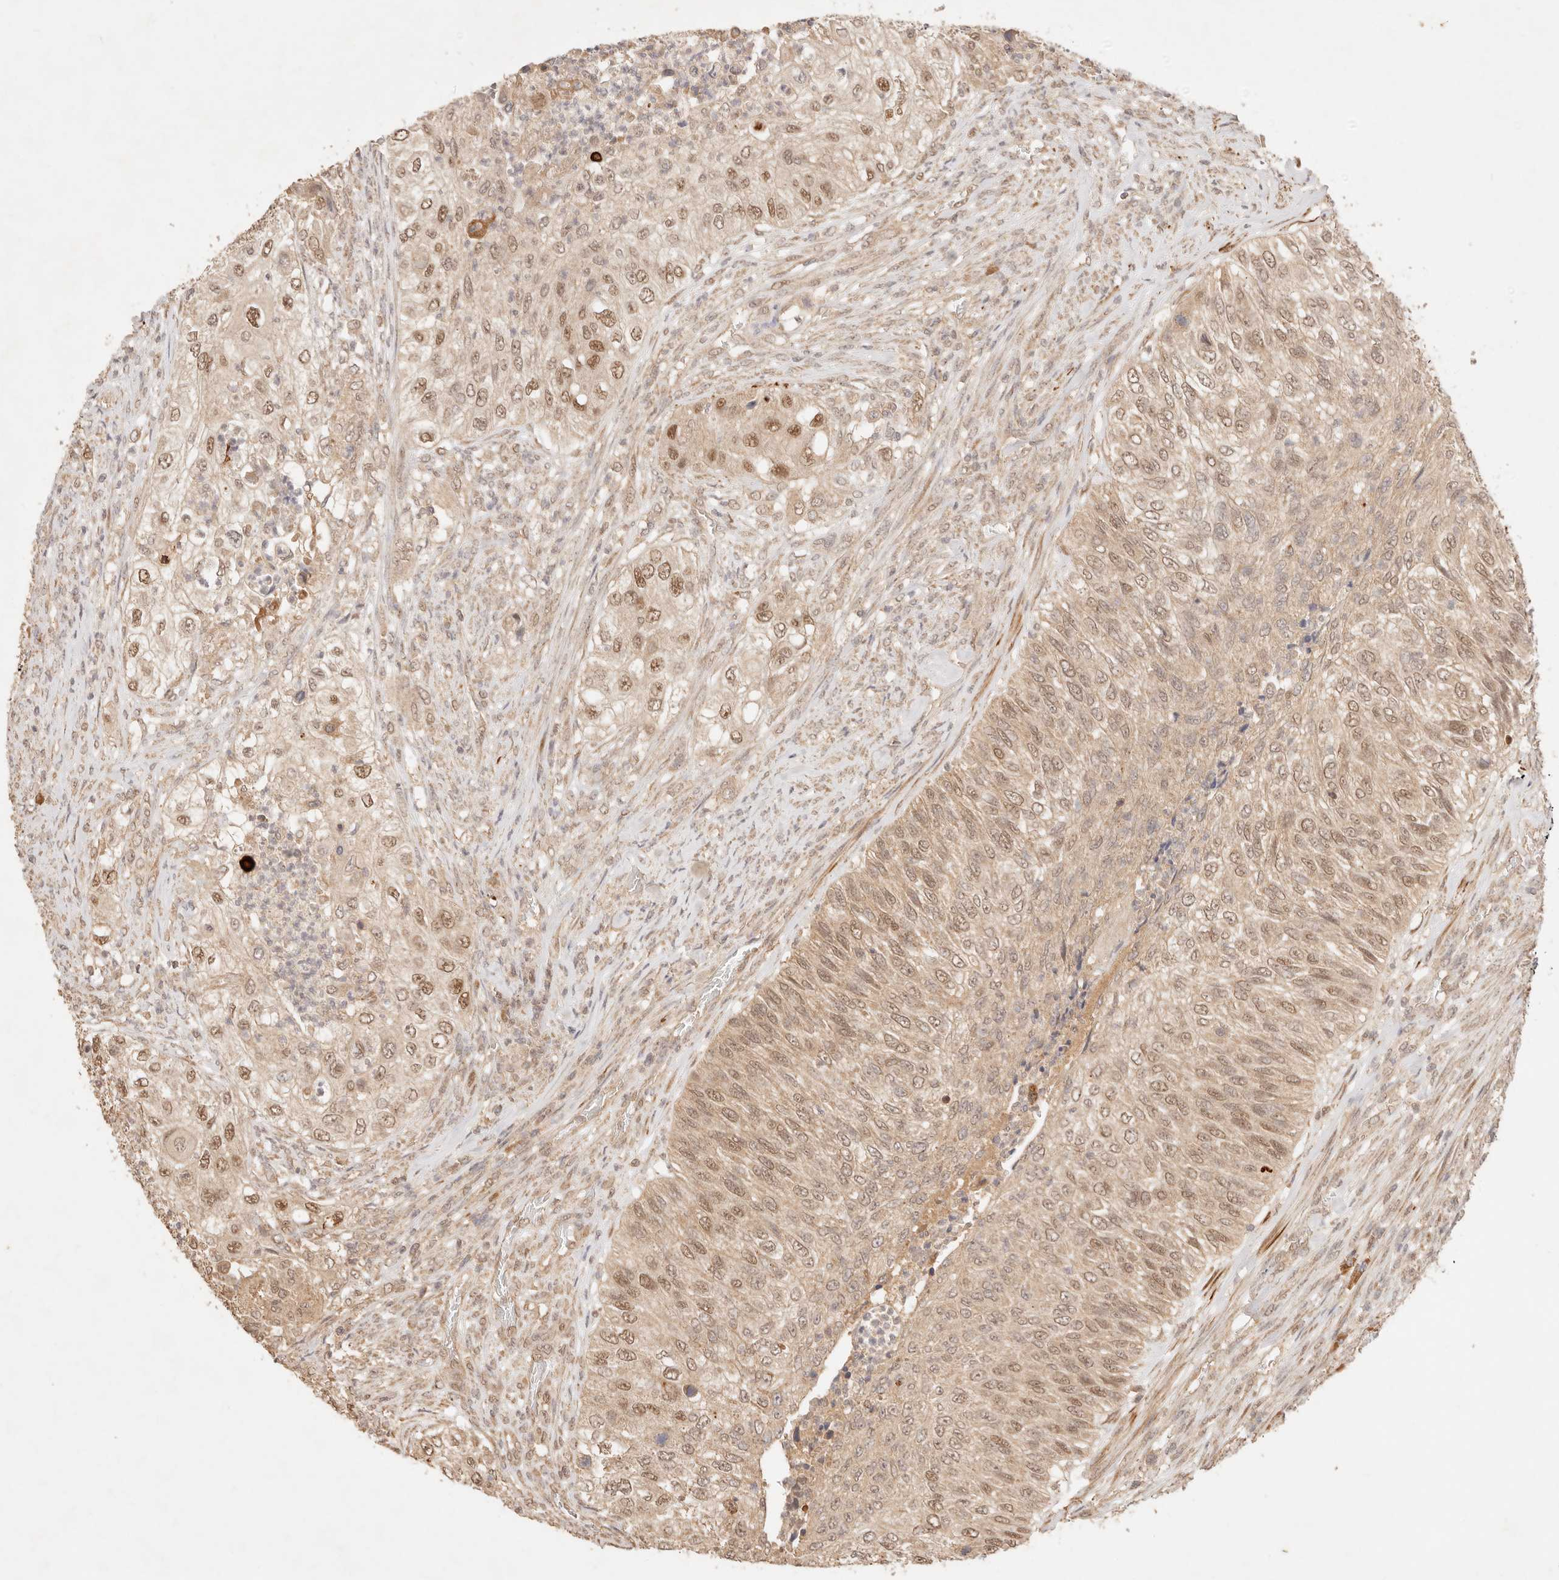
{"staining": {"intensity": "weak", "quantity": ">75%", "location": "cytoplasmic/membranous,nuclear"}, "tissue": "urothelial cancer", "cell_type": "Tumor cells", "image_type": "cancer", "snomed": [{"axis": "morphology", "description": "Urothelial carcinoma, High grade"}, {"axis": "topography", "description": "Urinary bladder"}], "caption": "Human urothelial cancer stained with a brown dye displays weak cytoplasmic/membranous and nuclear positive staining in about >75% of tumor cells.", "gene": "TRIM11", "patient": {"sex": "female", "age": 60}}